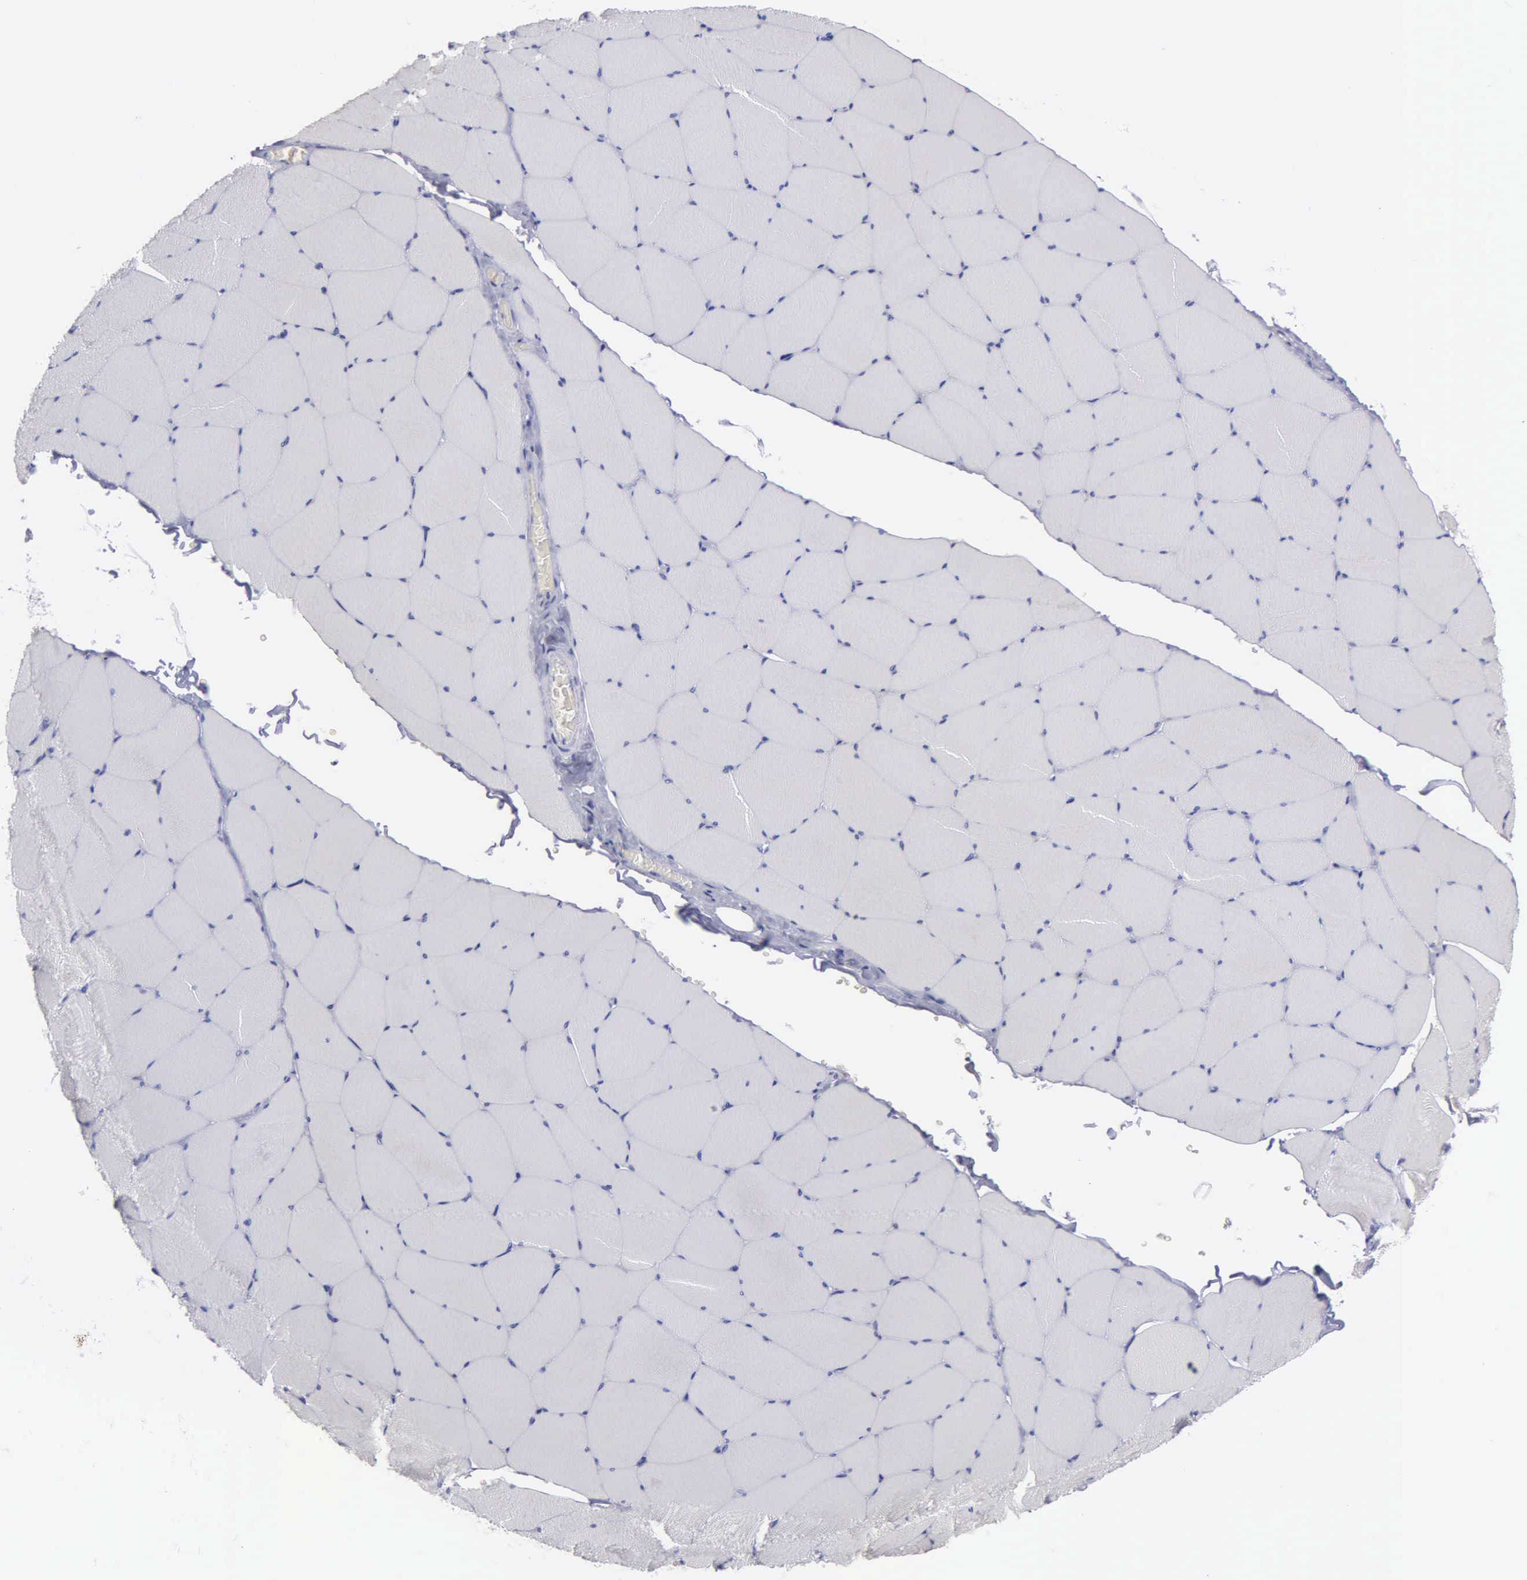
{"staining": {"intensity": "negative", "quantity": "none", "location": "none"}, "tissue": "skeletal muscle", "cell_type": "Myocytes", "image_type": "normal", "snomed": [{"axis": "morphology", "description": "Normal tissue, NOS"}, {"axis": "topography", "description": "Skeletal muscle"}, {"axis": "topography", "description": "Salivary gland"}], "caption": "This is an immunohistochemistry (IHC) photomicrograph of unremarkable human skeletal muscle. There is no positivity in myocytes.", "gene": "TYRP1", "patient": {"sex": "male", "age": 62}}